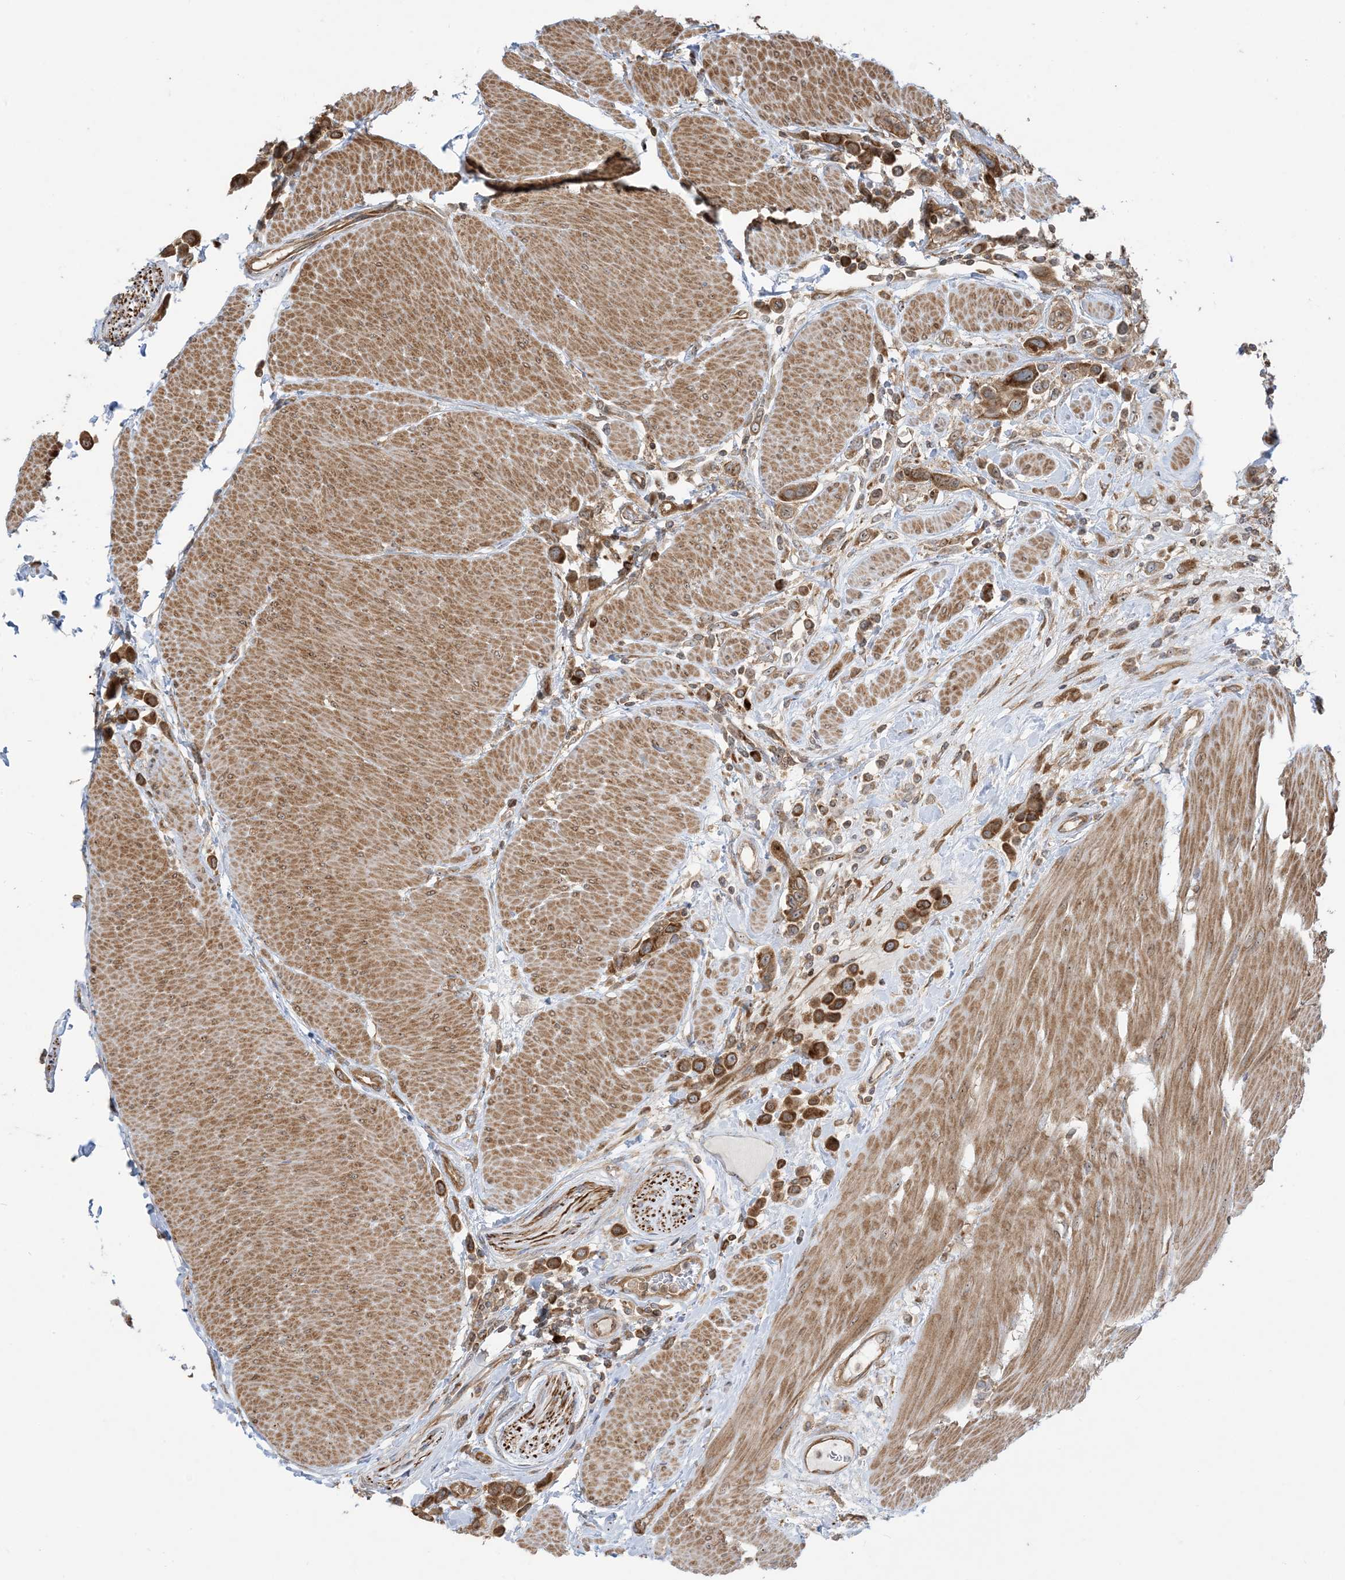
{"staining": {"intensity": "strong", "quantity": ">75%", "location": "cytoplasmic/membranous"}, "tissue": "urothelial cancer", "cell_type": "Tumor cells", "image_type": "cancer", "snomed": [{"axis": "morphology", "description": "Urothelial carcinoma, High grade"}, {"axis": "topography", "description": "Urinary bladder"}], "caption": "High-magnification brightfield microscopy of urothelial cancer stained with DAB (3,3'-diaminobenzidine) (brown) and counterstained with hematoxylin (blue). tumor cells exhibit strong cytoplasmic/membranous staining is present in approximately>75% of cells.", "gene": "SRP72", "patient": {"sex": "male", "age": 50}}